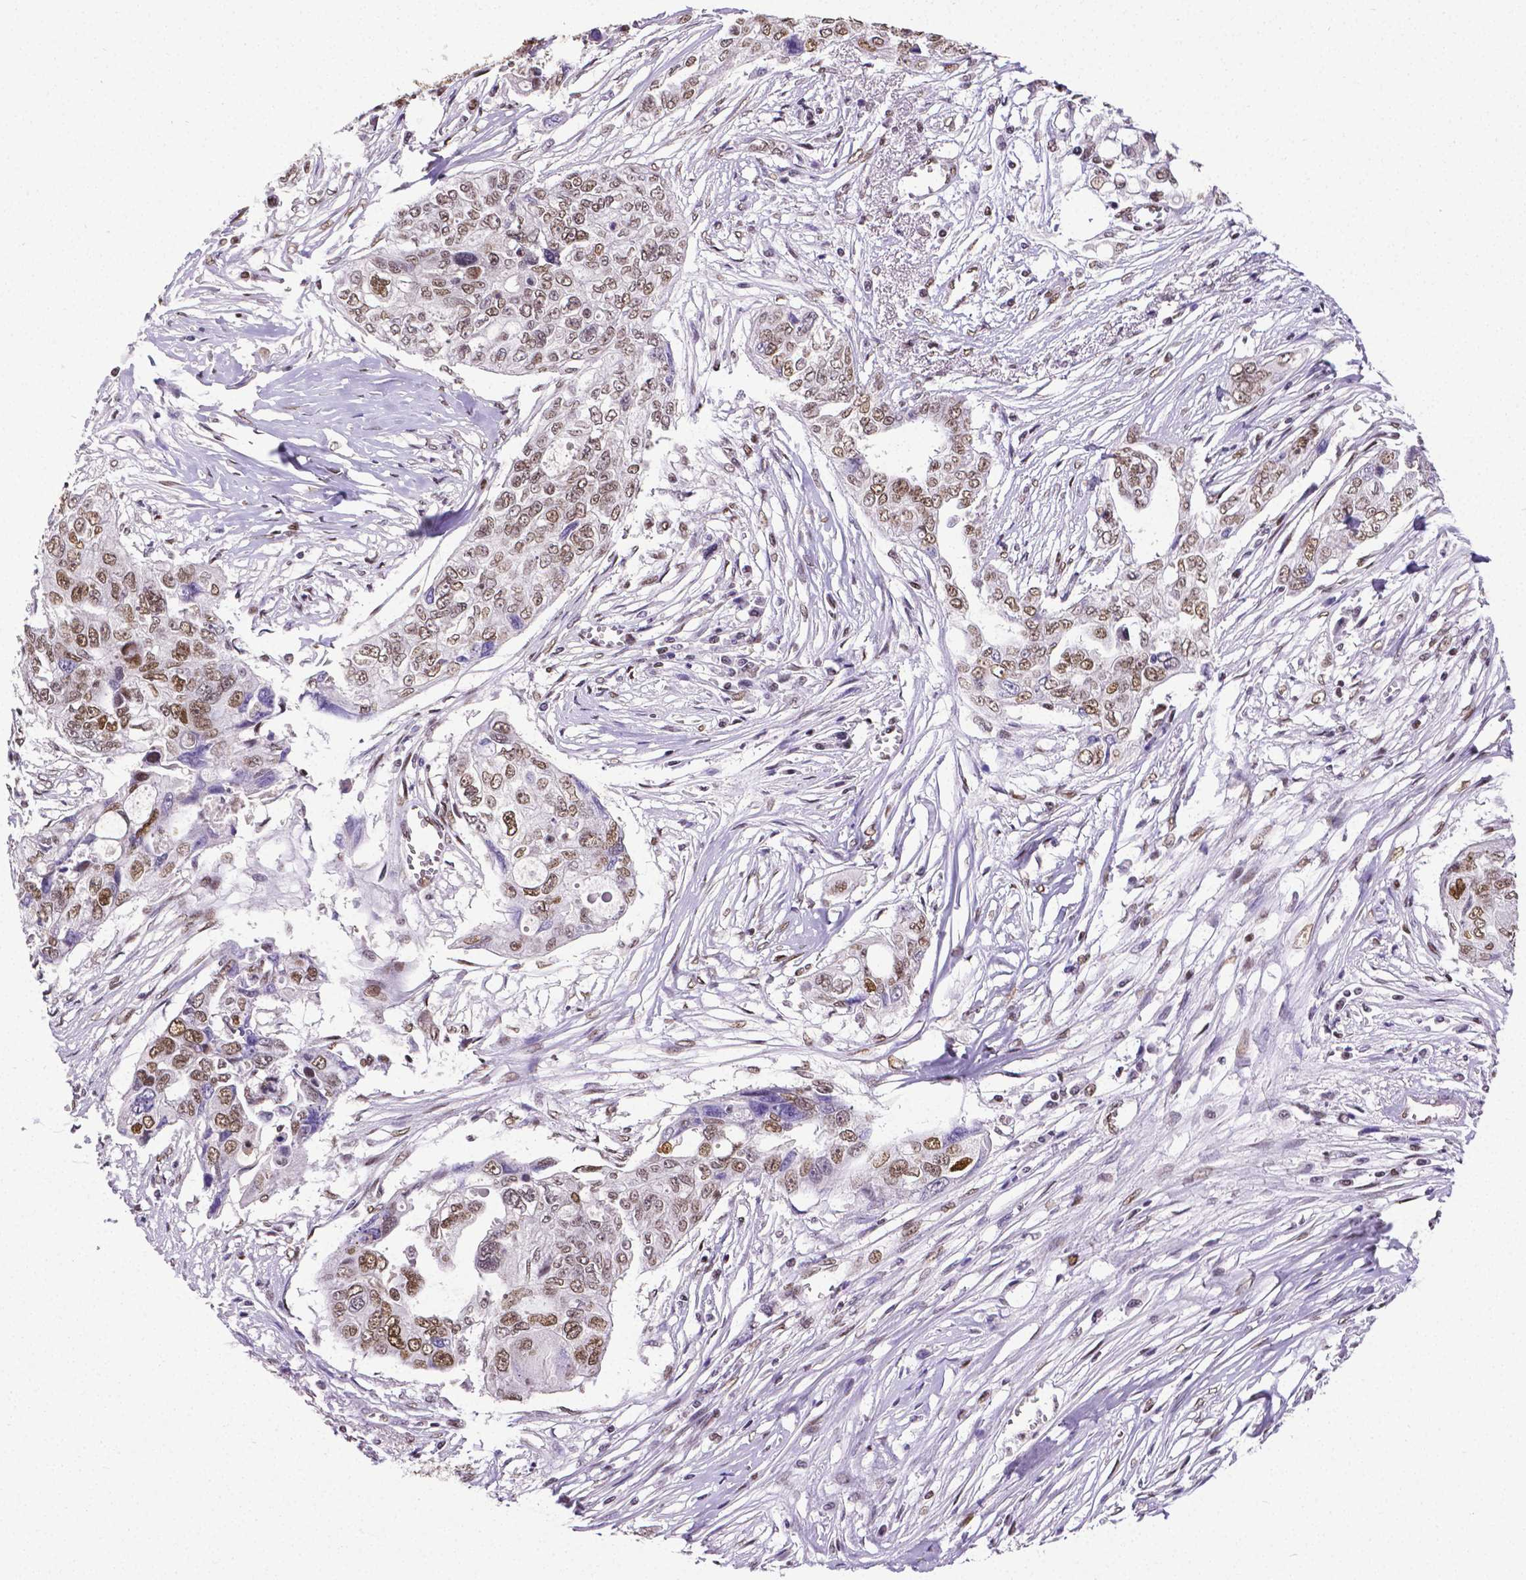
{"staining": {"intensity": "moderate", "quantity": ">75%", "location": "nuclear"}, "tissue": "ovarian cancer", "cell_type": "Tumor cells", "image_type": "cancer", "snomed": [{"axis": "morphology", "description": "Carcinoma, endometroid"}, {"axis": "topography", "description": "Ovary"}], "caption": "Immunohistochemical staining of ovarian endometroid carcinoma reveals medium levels of moderate nuclear expression in about >75% of tumor cells.", "gene": "REST", "patient": {"sex": "female", "age": 70}}